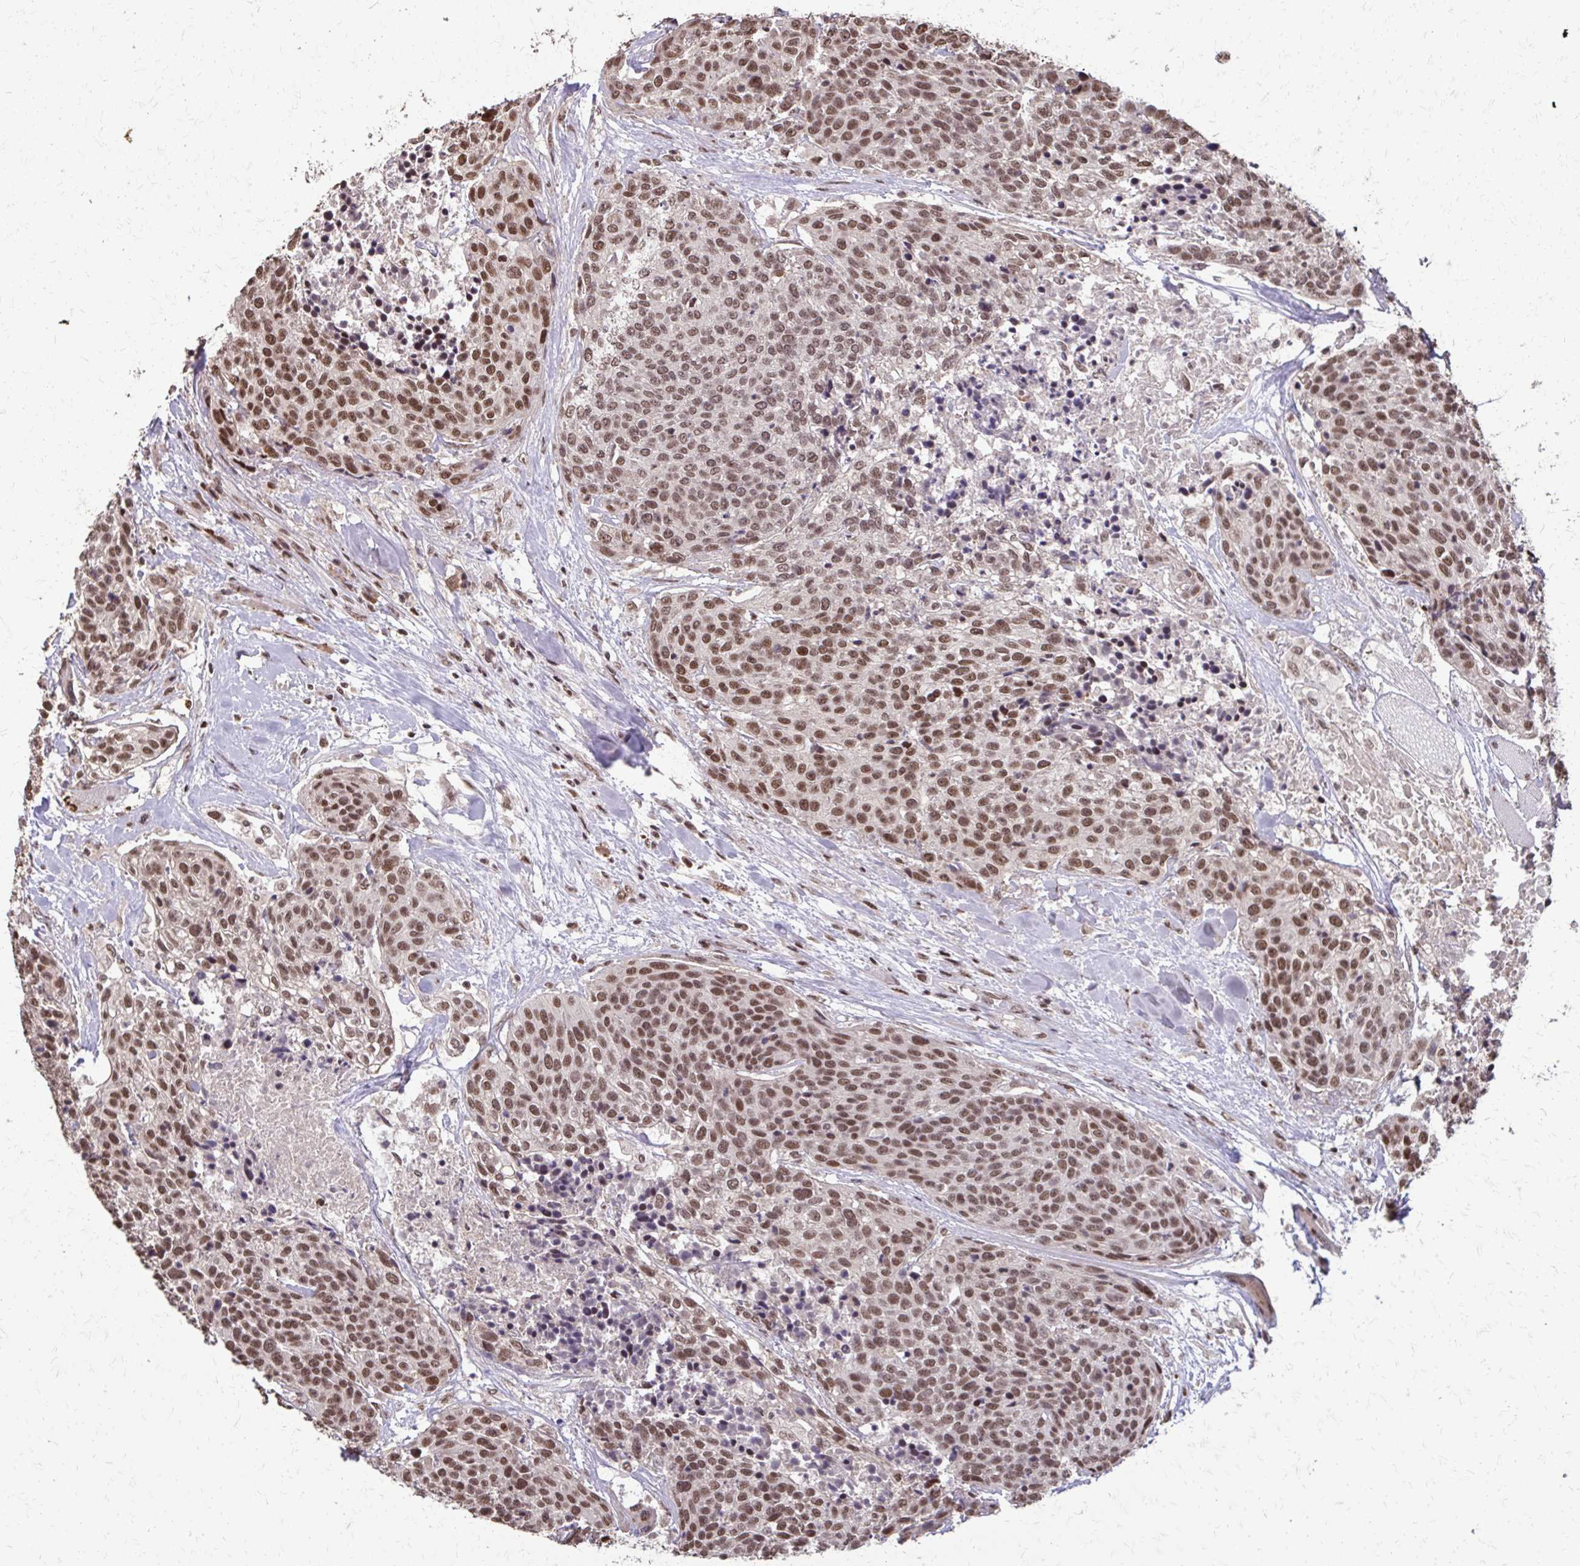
{"staining": {"intensity": "moderate", "quantity": ">75%", "location": "nuclear"}, "tissue": "head and neck cancer", "cell_type": "Tumor cells", "image_type": "cancer", "snomed": [{"axis": "morphology", "description": "Squamous cell carcinoma, NOS"}, {"axis": "topography", "description": "Oral tissue"}, {"axis": "topography", "description": "Head-Neck"}], "caption": "The photomicrograph exhibits immunohistochemical staining of head and neck cancer. There is moderate nuclear staining is appreciated in approximately >75% of tumor cells.", "gene": "SS18", "patient": {"sex": "male", "age": 64}}